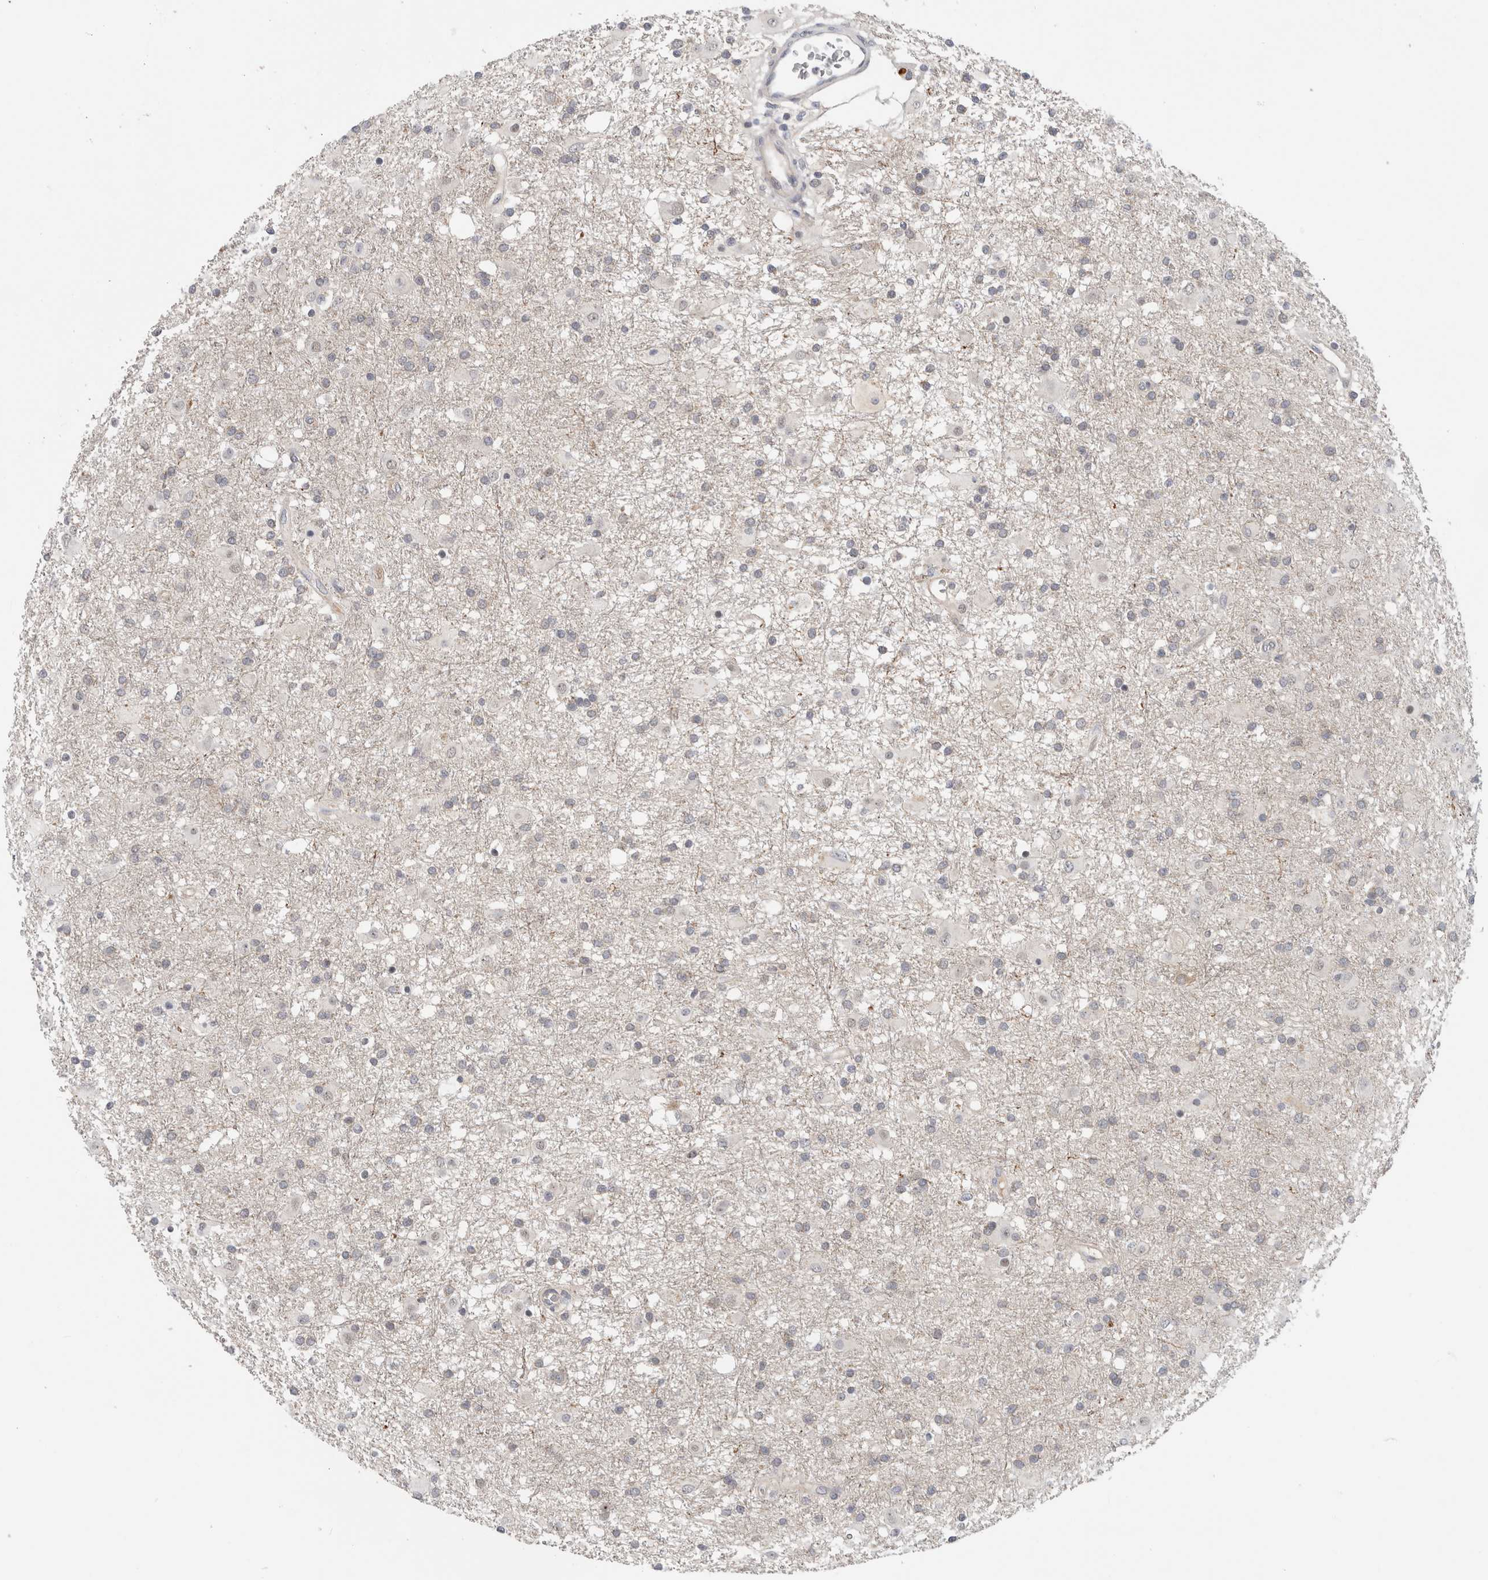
{"staining": {"intensity": "negative", "quantity": "none", "location": "none"}, "tissue": "glioma", "cell_type": "Tumor cells", "image_type": "cancer", "snomed": [{"axis": "morphology", "description": "Glioma, malignant, Low grade"}, {"axis": "topography", "description": "Brain"}], "caption": "The image displays no significant positivity in tumor cells of malignant glioma (low-grade).", "gene": "HCN3", "patient": {"sex": "male", "age": 65}}